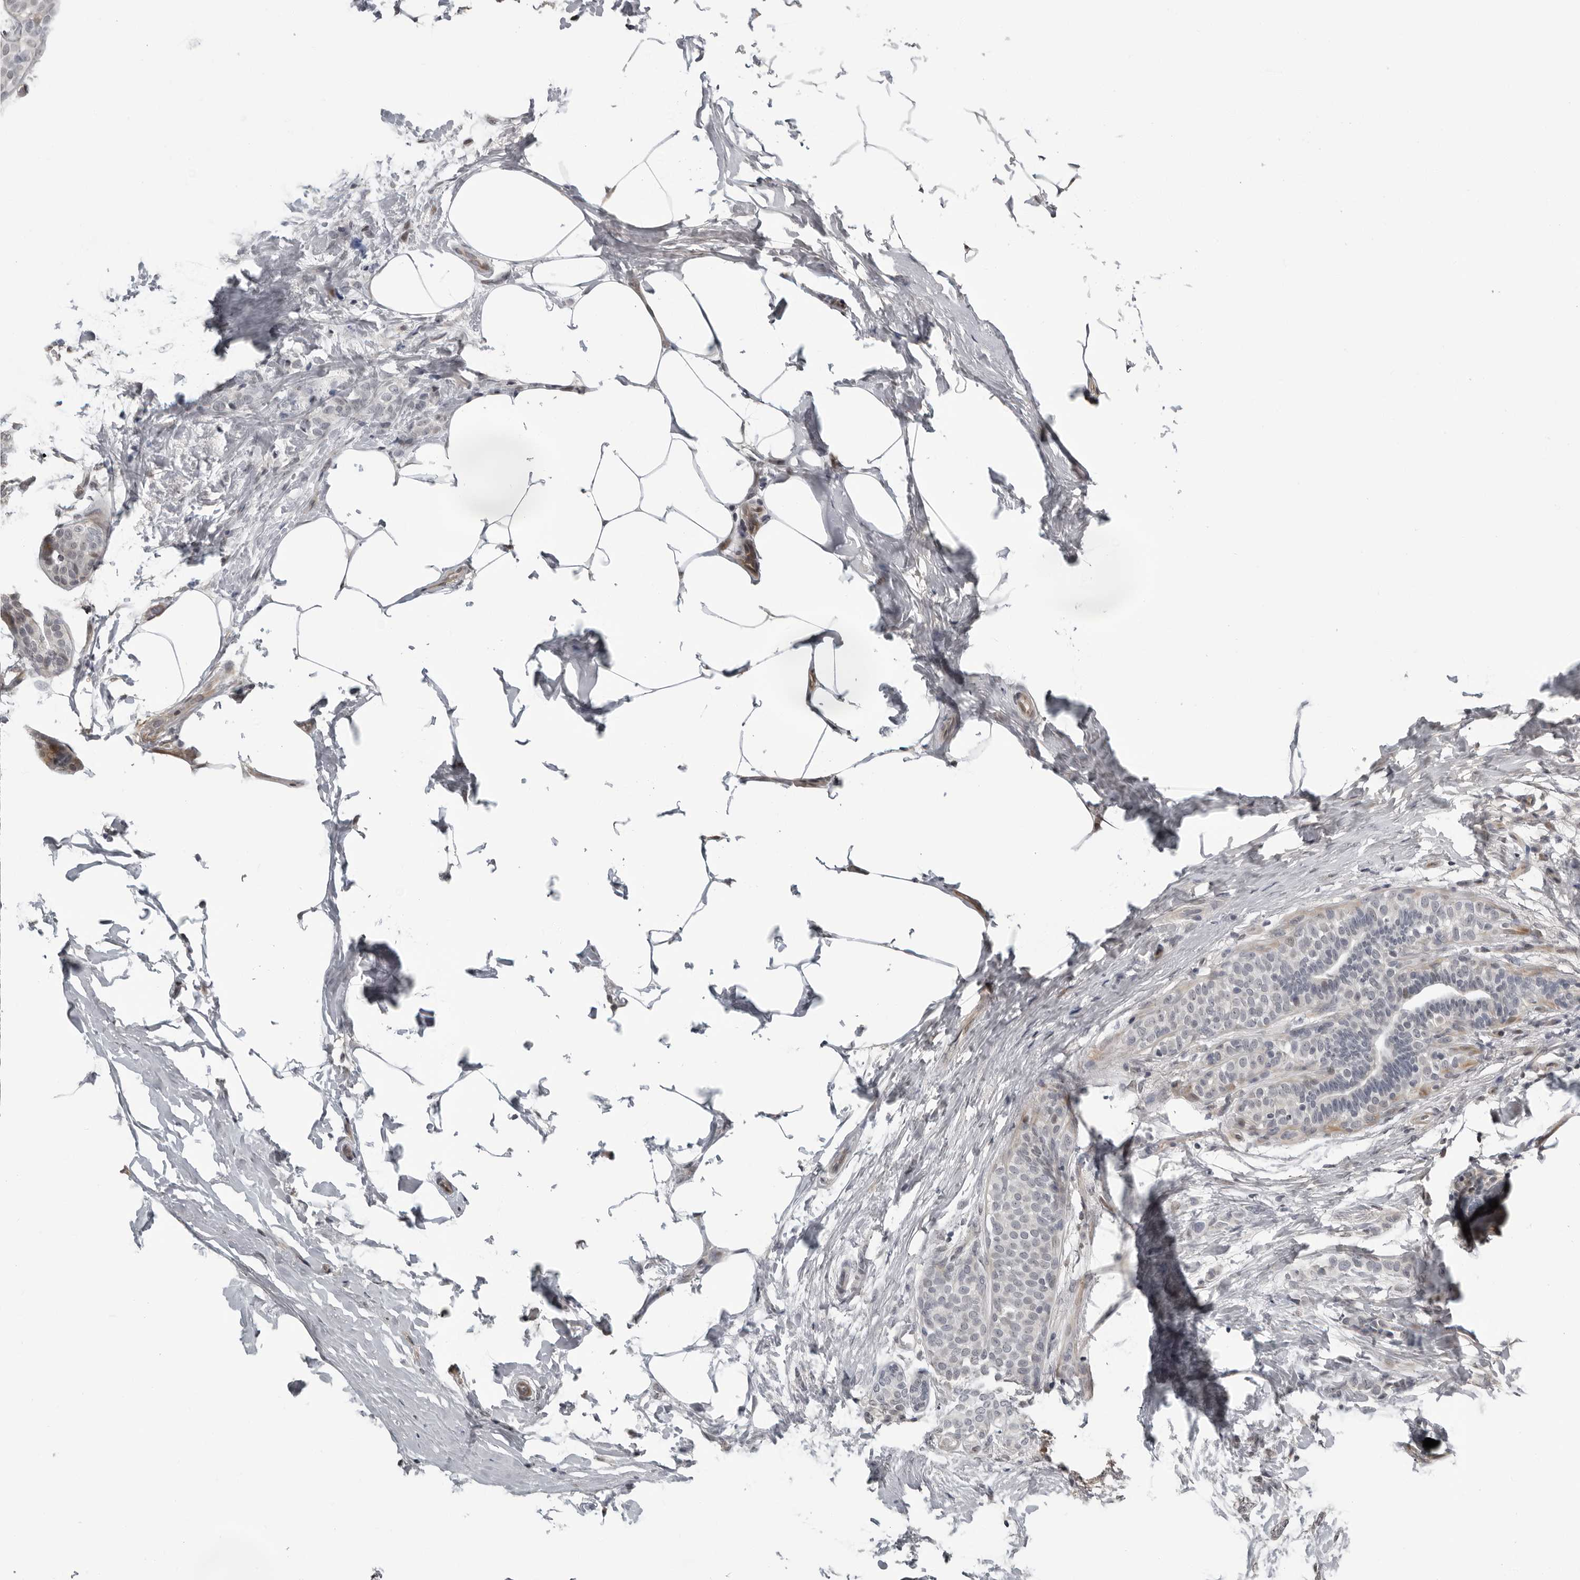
{"staining": {"intensity": "negative", "quantity": "none", "location": "none"}, "tissue": "breast cancer", "cell_type": "Tumor cells", "image_type": "cancer", "snomed": [{"axis": "morphology", "description": "Lobular carcinoma, in situ"}, {"axis": "morphology", "description": "Lobular carcinoma"}, {"axis": "topography", "description": "Breast"}], "caption": "Protein analysis of breast cancer reveals no significant staining in tumor cells. (DAB IHC with hematoxylin counter stain).", "gene": "PRRX2", "patient": {"sex": "female", "age": 41}}